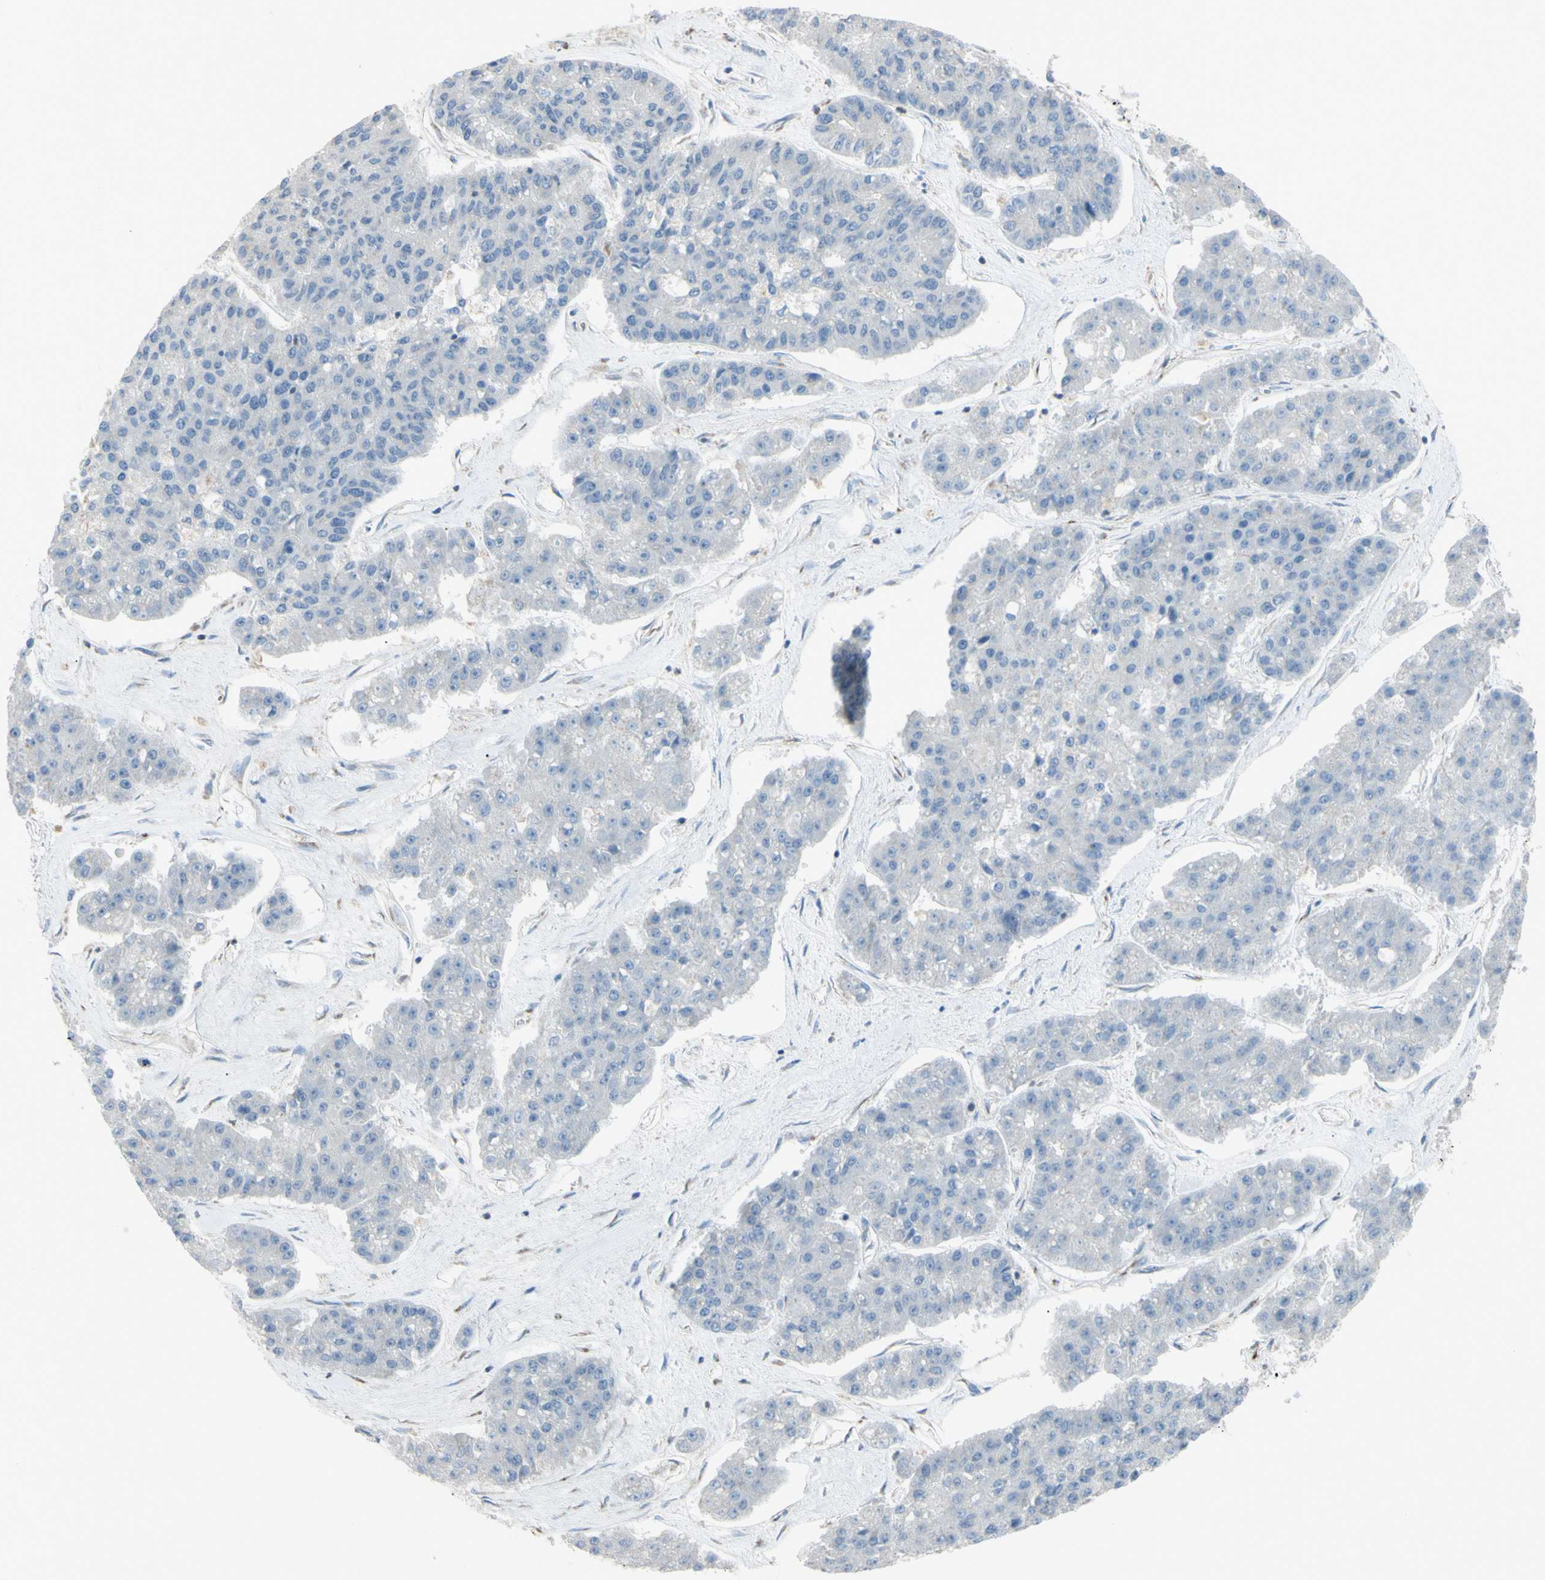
{"staining": {"intensity": "negative", "quantity": "none", "location": "none"}, "tissue": "pancreatic cancer", "cell_type": "Tumor cells", "image_type": "cancer", "snomed": [{"axis": "morphology", "description": "Adenocarcinoma, NOS"}, {"axis": "topography", "description": "Pancreas"}], "caption": "Immunohistochemistry (IHC) histopathology image of pancreatic cancer stained for a protein (brown), which exhibits no expression in tumor cells.", "gene": "B4GALT3", "patient": {"sex": "male", "age": 50}}